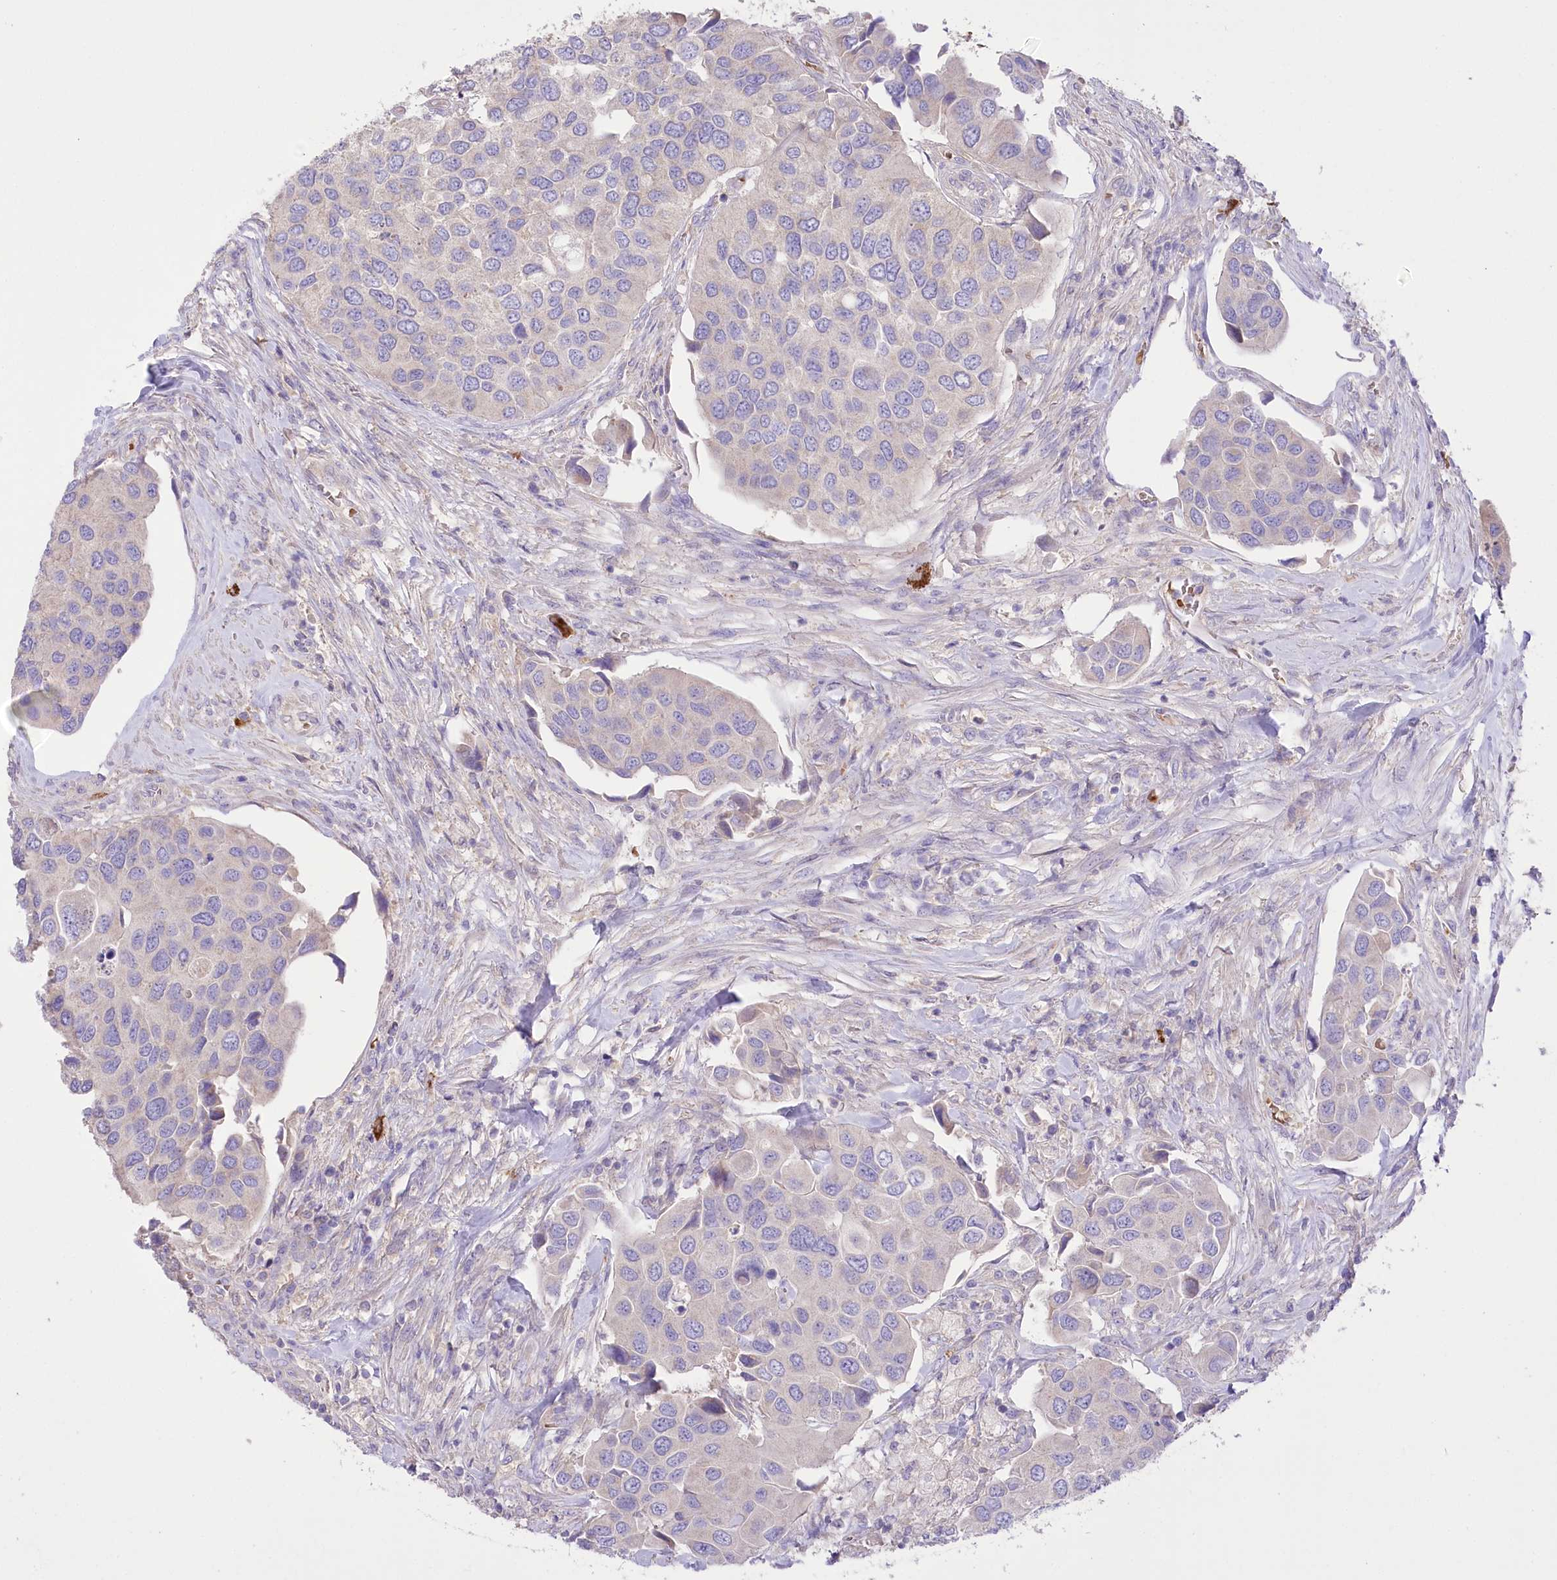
{"staining": {"intensity": "weak", "quantity": "<25%", "location": "cytoplasmic/membranous"}, "tissue": "urothelial cancer", "cell_type": "Tumor cells", "image_type": "cancer", "snomed": [{"axis": "morphology", "description": "Urothelial carcinoma, High grade"}, {"axis": "topography", "description": "Urinary bladder"}], "caption": "Immunohistochemical staining of urothelial carcinoma (high-grade) reveals no significant expression in tumor cells.", "gene": "PRSS53", "patient": {"sex": "male", "age": 74}}